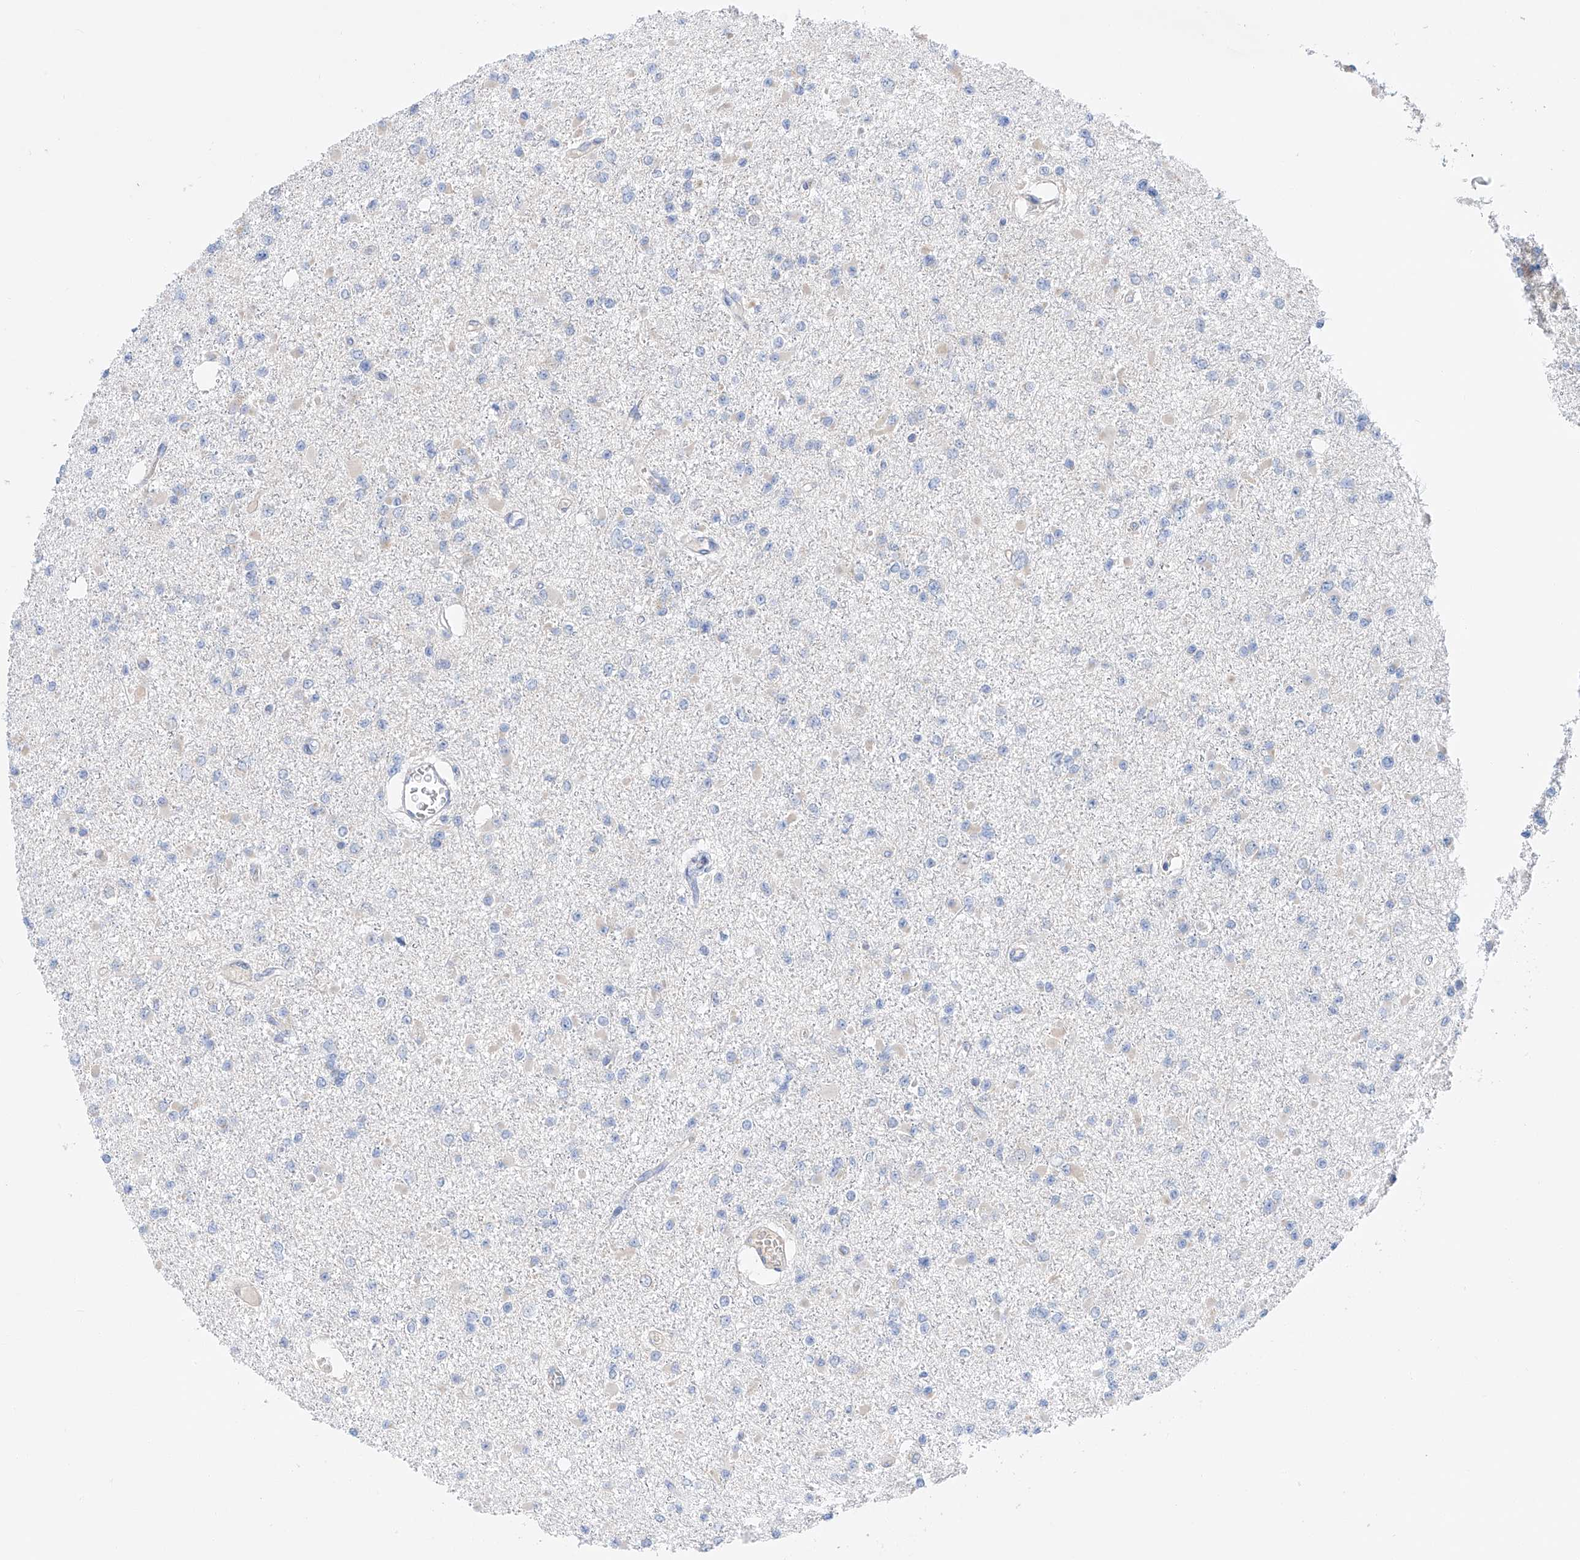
{"staining": {"intensity": "negative", "quantity": "none", "location": "none"}, "tissue": "glioma", "cell_type": "Tumor cells", "image_type": "cancer", "snomed": [{"axis": "morphology", "description": "Glioma, malignant, Low grade"}, {"axis": "topography", "description": "Brain"}], "caption": "Glioma stained for a protein using immunohistochemistry (IHC) shows no staining tumor cells.", "gene": "SLC22A7", "patient": {"sex": "female", "age": 22}}